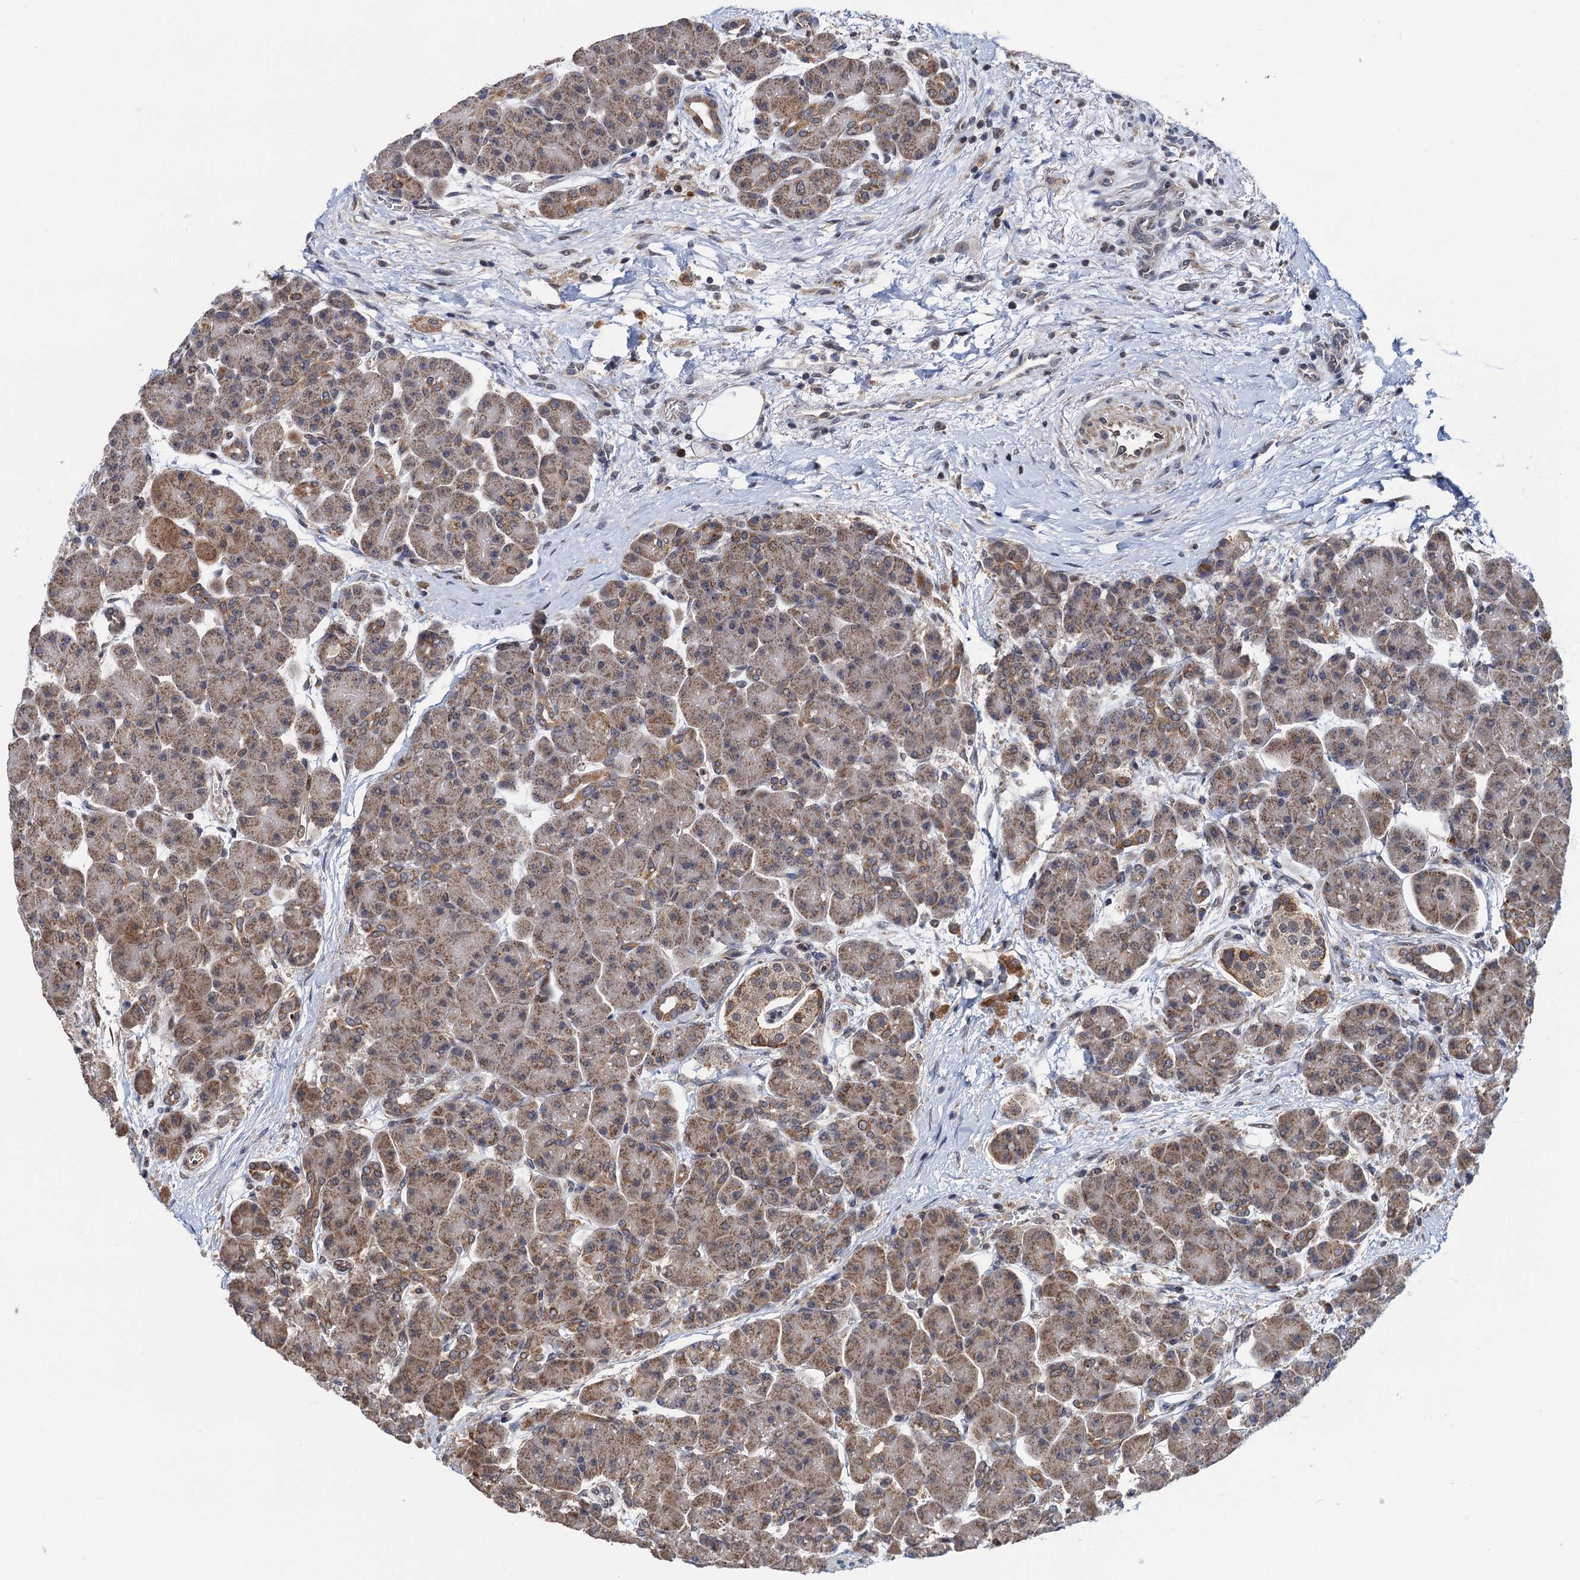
{"staining": {"intensity": "moderate", "quantity": "25%-75%", "location": "cytoplasmic/membranous"}, "tissue": "pancreas", "cell_type": "Exocrine glandular cells", "image_type": "normal", "snomed": [{"axis": "morphology", "description": "Normal tissue, NOS"}, {"axis": "topography", "description": "Pancreas"}], "caption": "Pancreas stained with DAB (3,3'-diaminobenzidine) immunohistochemistry (IHC) exhibits medium levels of moderate cytoplasmic/membranous staining in about 25%-75% of exocrine glandular cells.", "gene": "CMPK2", "patient": {"sex": "male", "age": 66}}